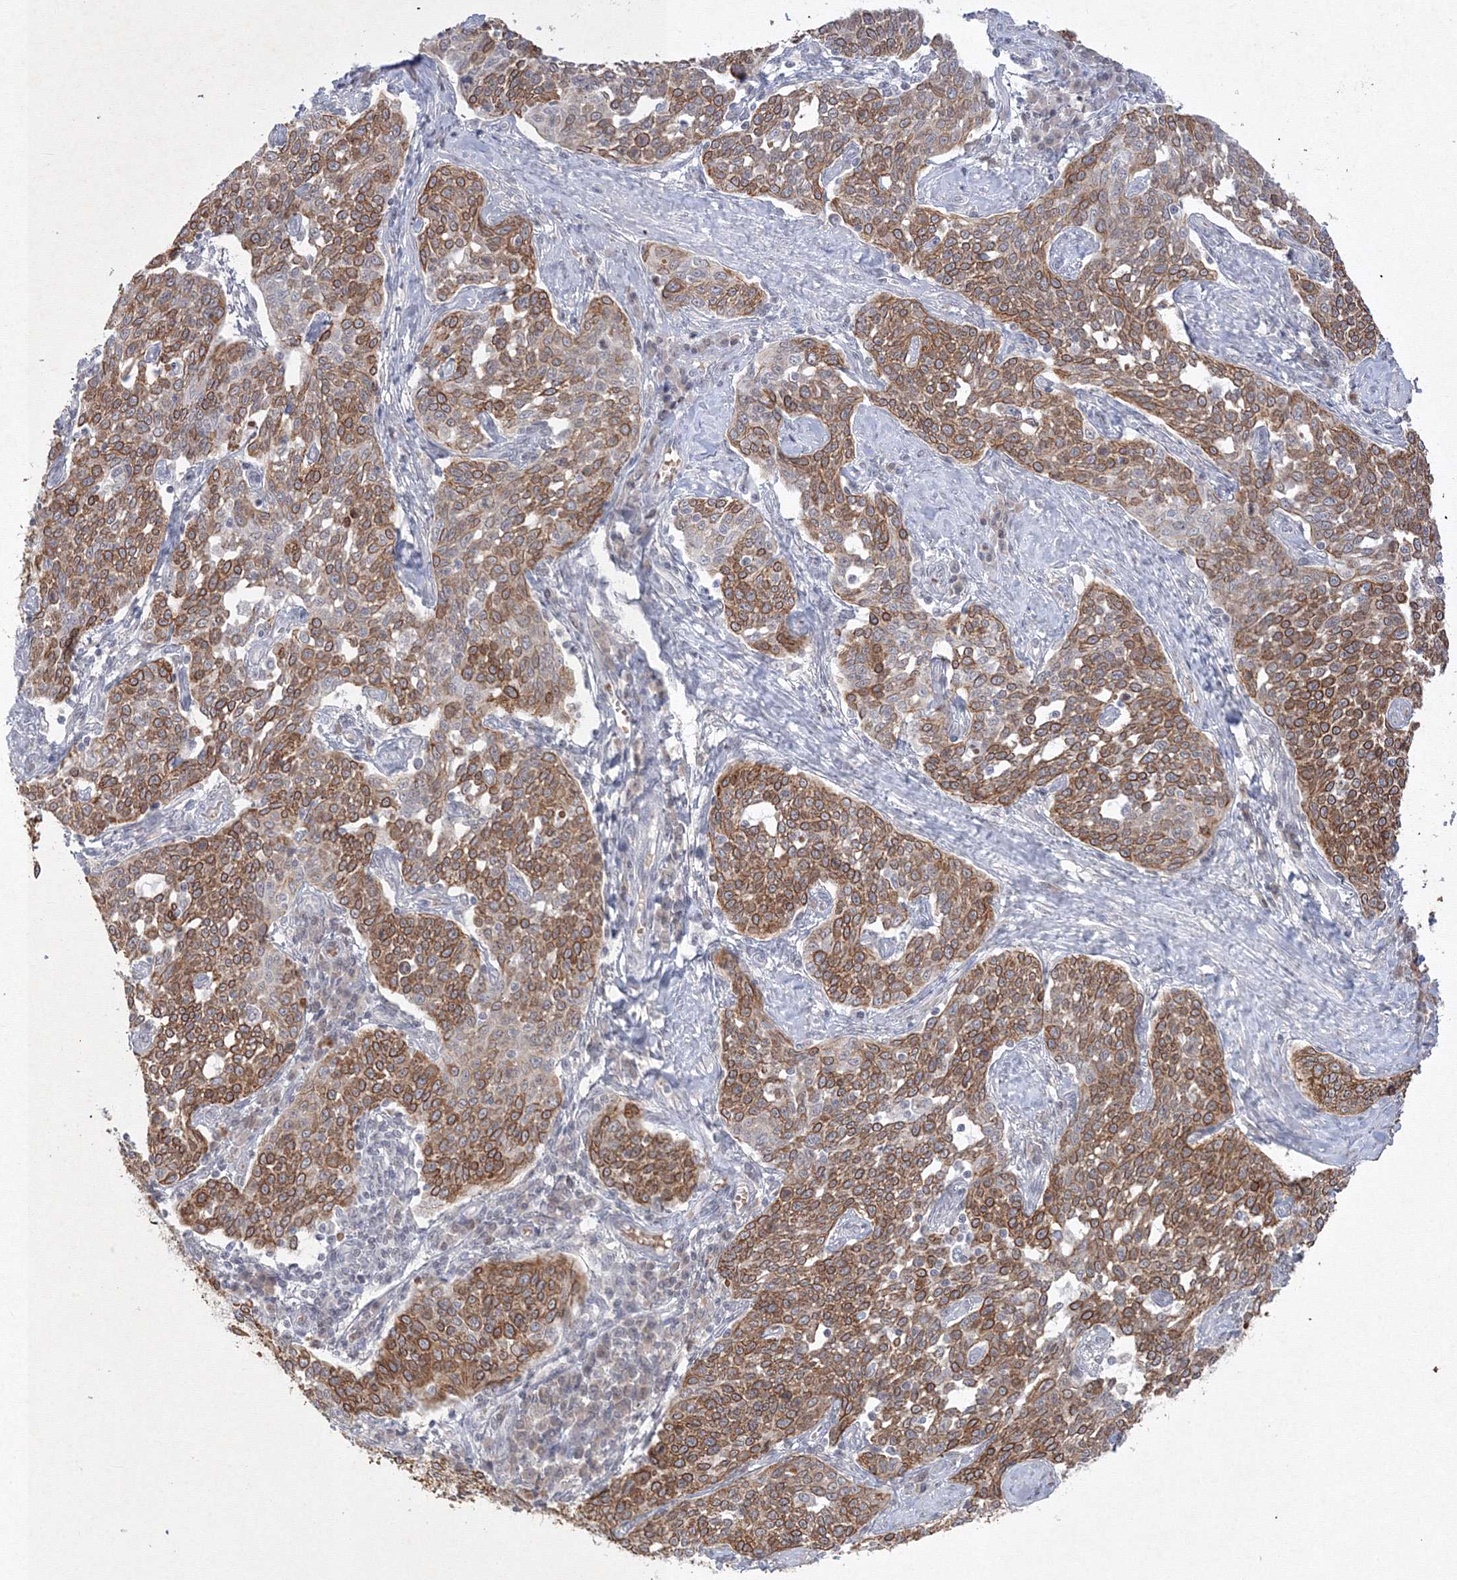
{"staining": {"intensity": "strong", "quantity": ">75%", "location": "cytoplasmic/membranous"}, "tissue": "cervical cancer", "cell_type": "Tumor cells", "image_type": "cancer", "snomed": [{"axis": "morphology", "description": "Squamous cell carcinoma, NOS"}, {"axis": "topography", "description": "Cervix"}], "caption": "Immunohistochemical staining of cervical cancer (squamous cell carcinoma) reveals strong cytoplasmic/membranous protein positivity in approximately >75% of tumor cells.", "gene": "NXPE3", "patient": {"sex": "female", "age": 34}}